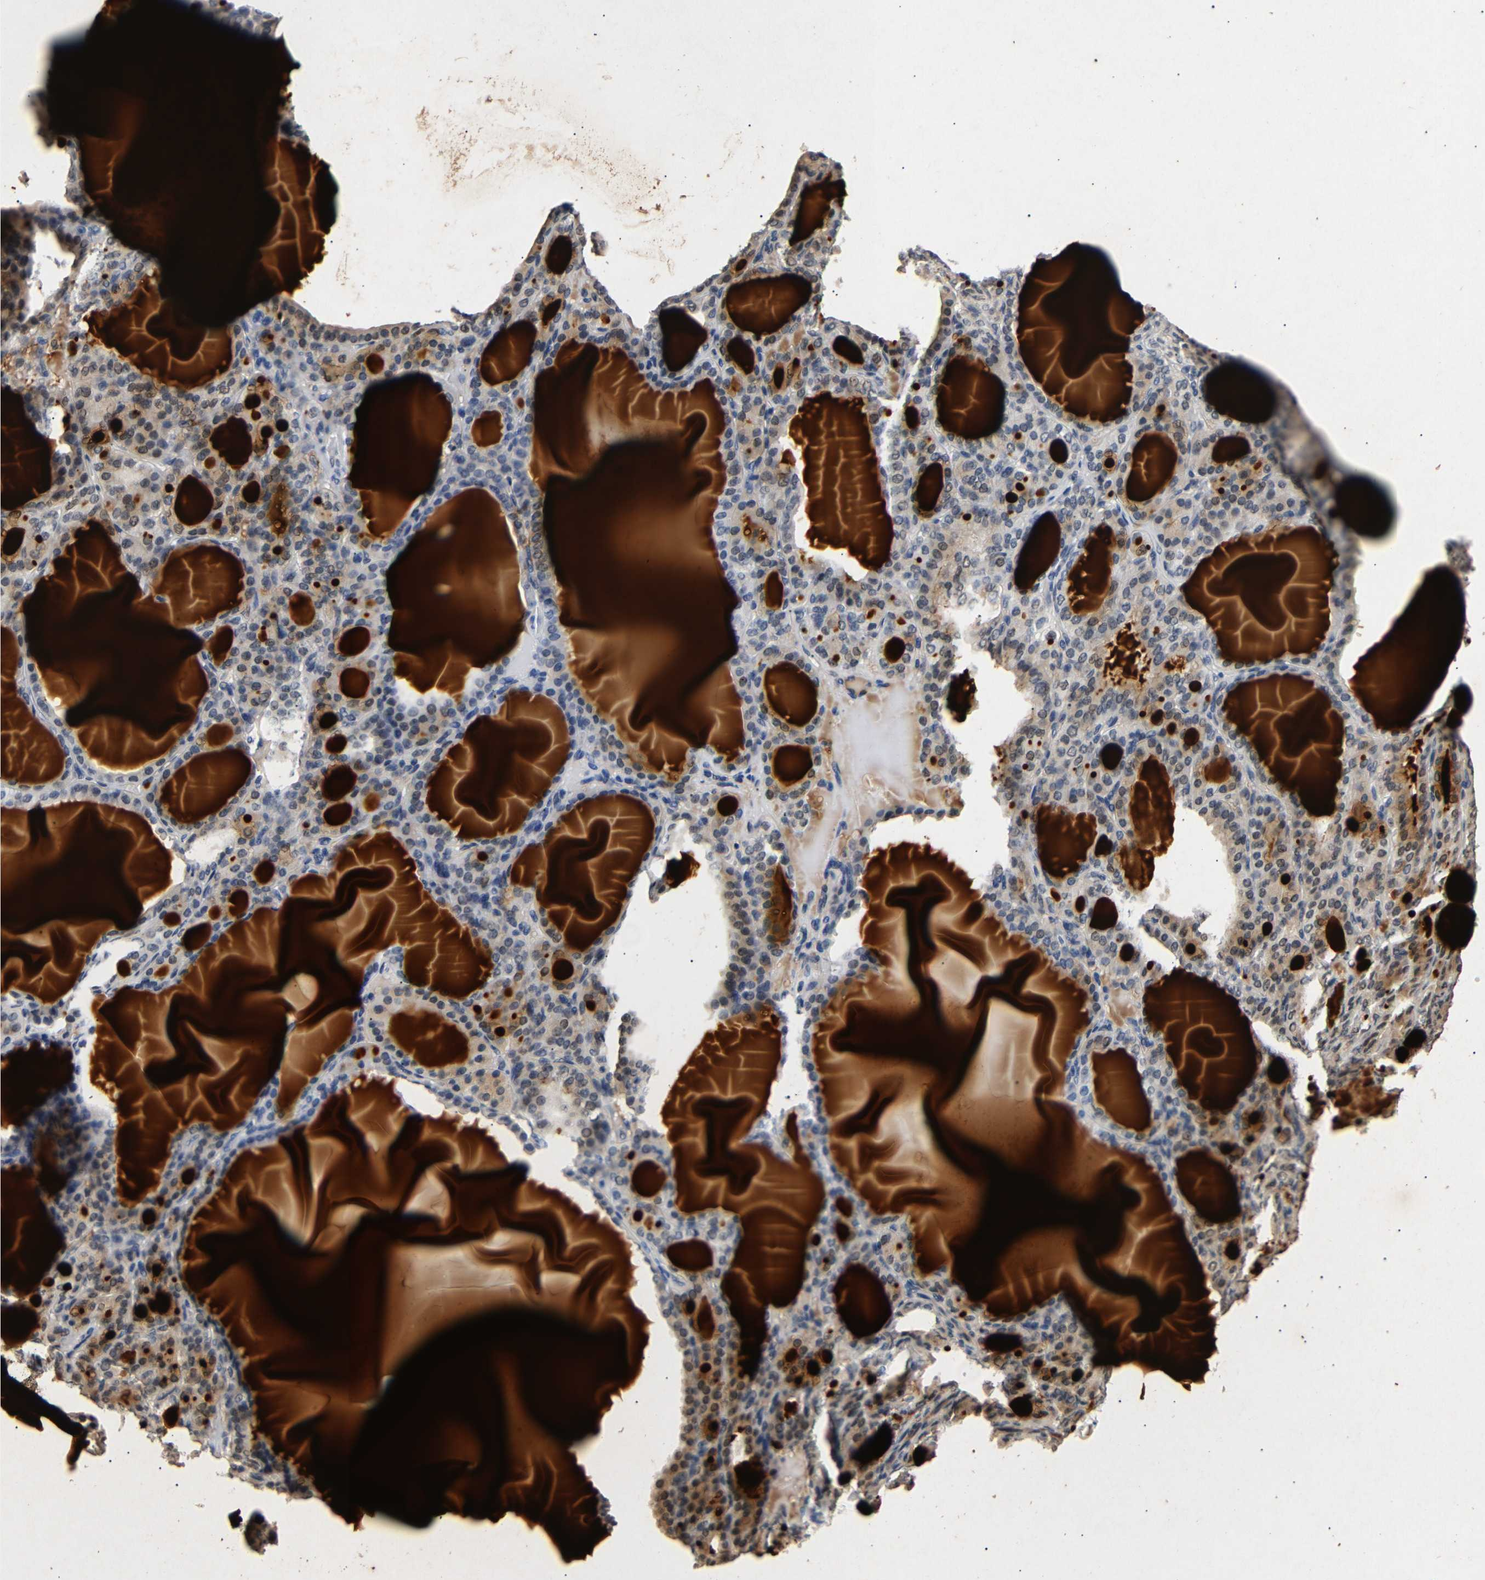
{"staining": {"intensity": "negative", "quantity": "none", "location": "none"}, "tissue": "thyroid gland", "cell_type": "Glandular cells", "image_type": "normal", "snomed": [{"axis": "morphology", "description": "Normal tissue, NOS"}, {"axis": "topography", "description": "Thyroid gland"}], "caption": "A histopathology image of thyroid gland stained for a protein reveals no brown staining in glandular cells.", "gene": "PARN", "patient": {"sex": "female", "age": 28}}